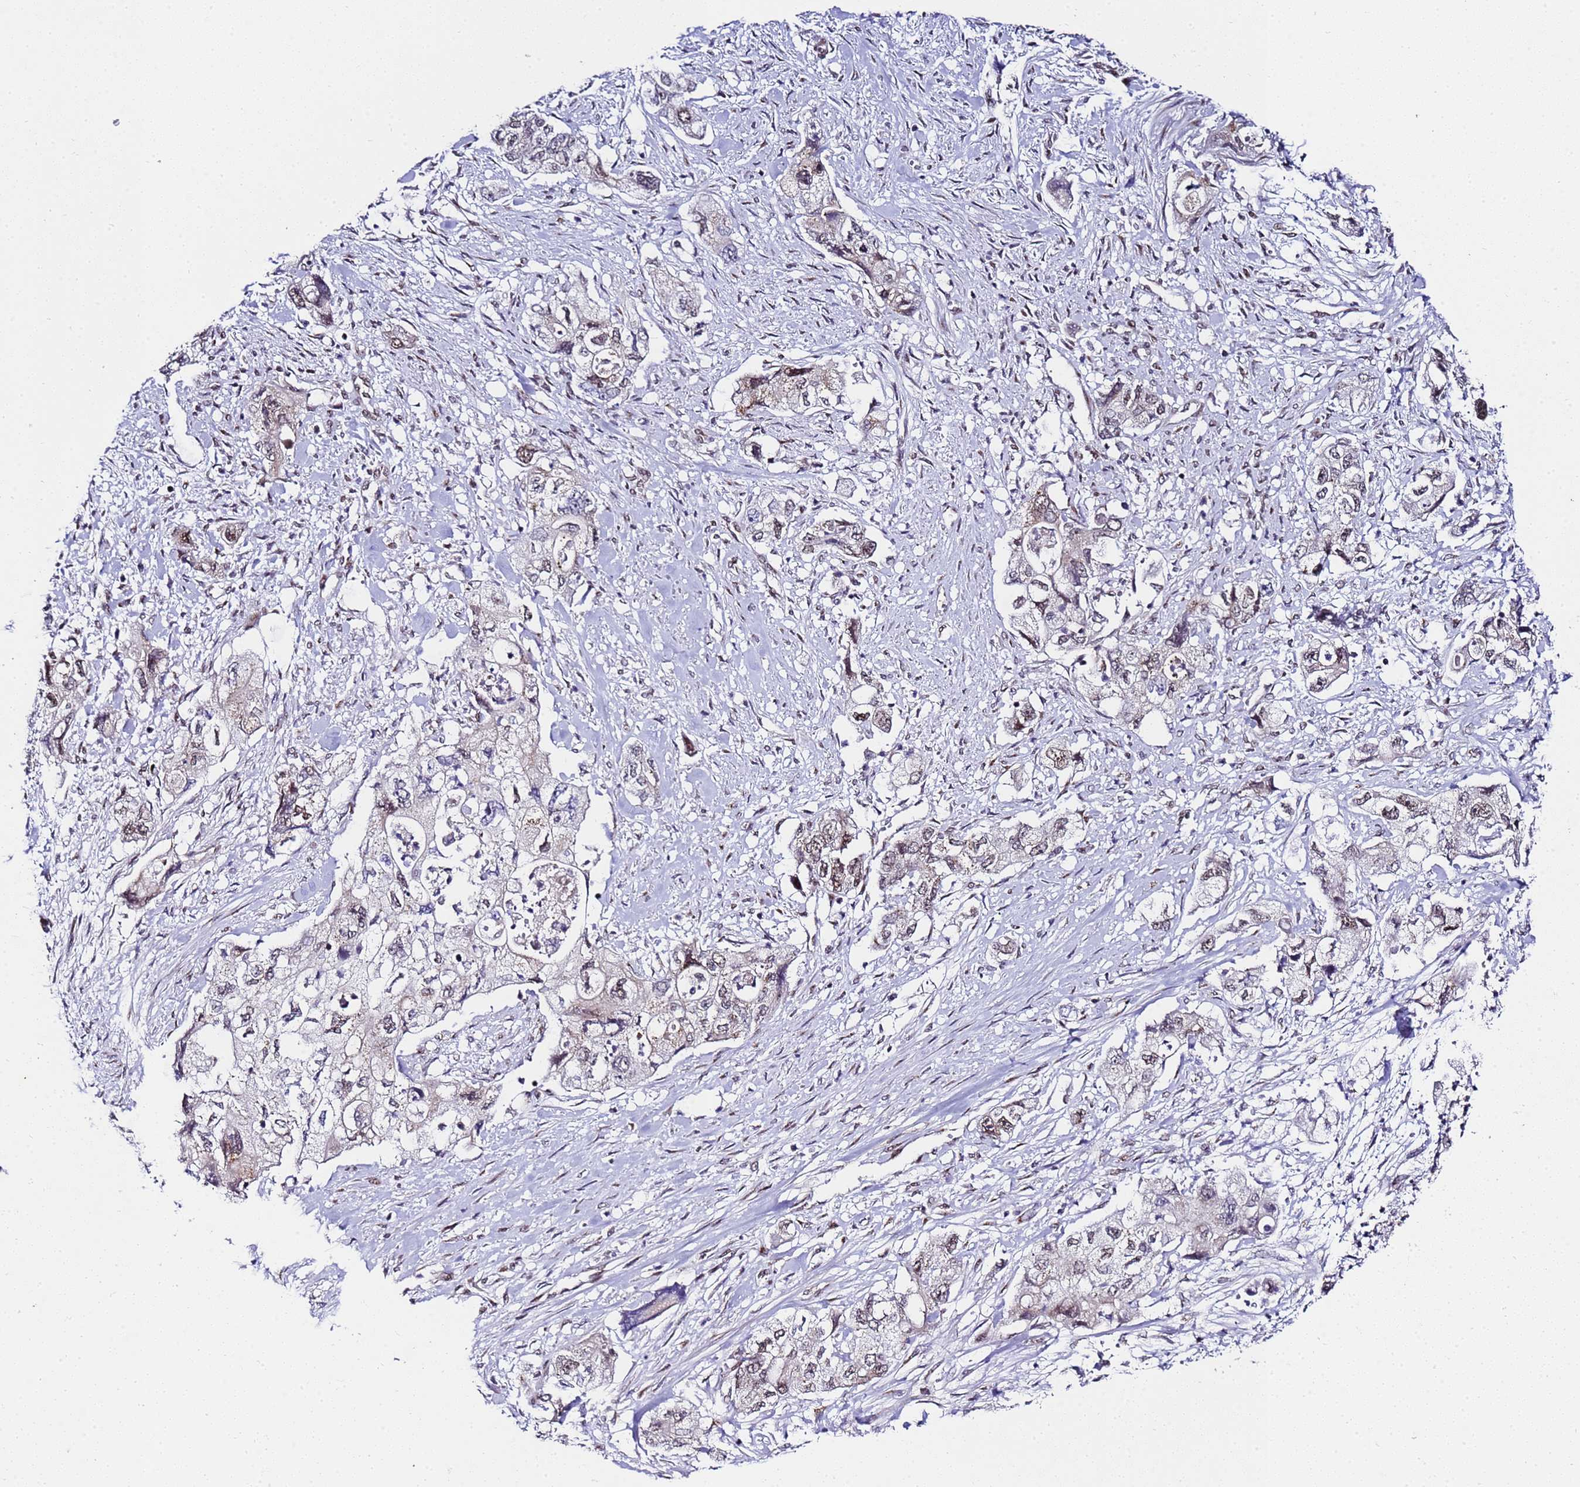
{"staining": {"intensity": "weak", "quantity": "25%-75%", "location": "nuclear"}, "tissue": "pancreatic cancer", "cell_type": "Tumor cells", "image_type": "cancer", "snomed": [{"axis": "morphology", "description": "Adenocarcinoma, NOS"}, {"axis": "topography", "description": "Pancreas"}], "caption": "Immunohistochemical staining of human adenocarcinoma (pancreatic) displays low levels of weak nuclear protein staining in approximately 25%-75% of tumor cells.", "gene": "C19orf47", "patient": {"sex": "female", "age": 73}}